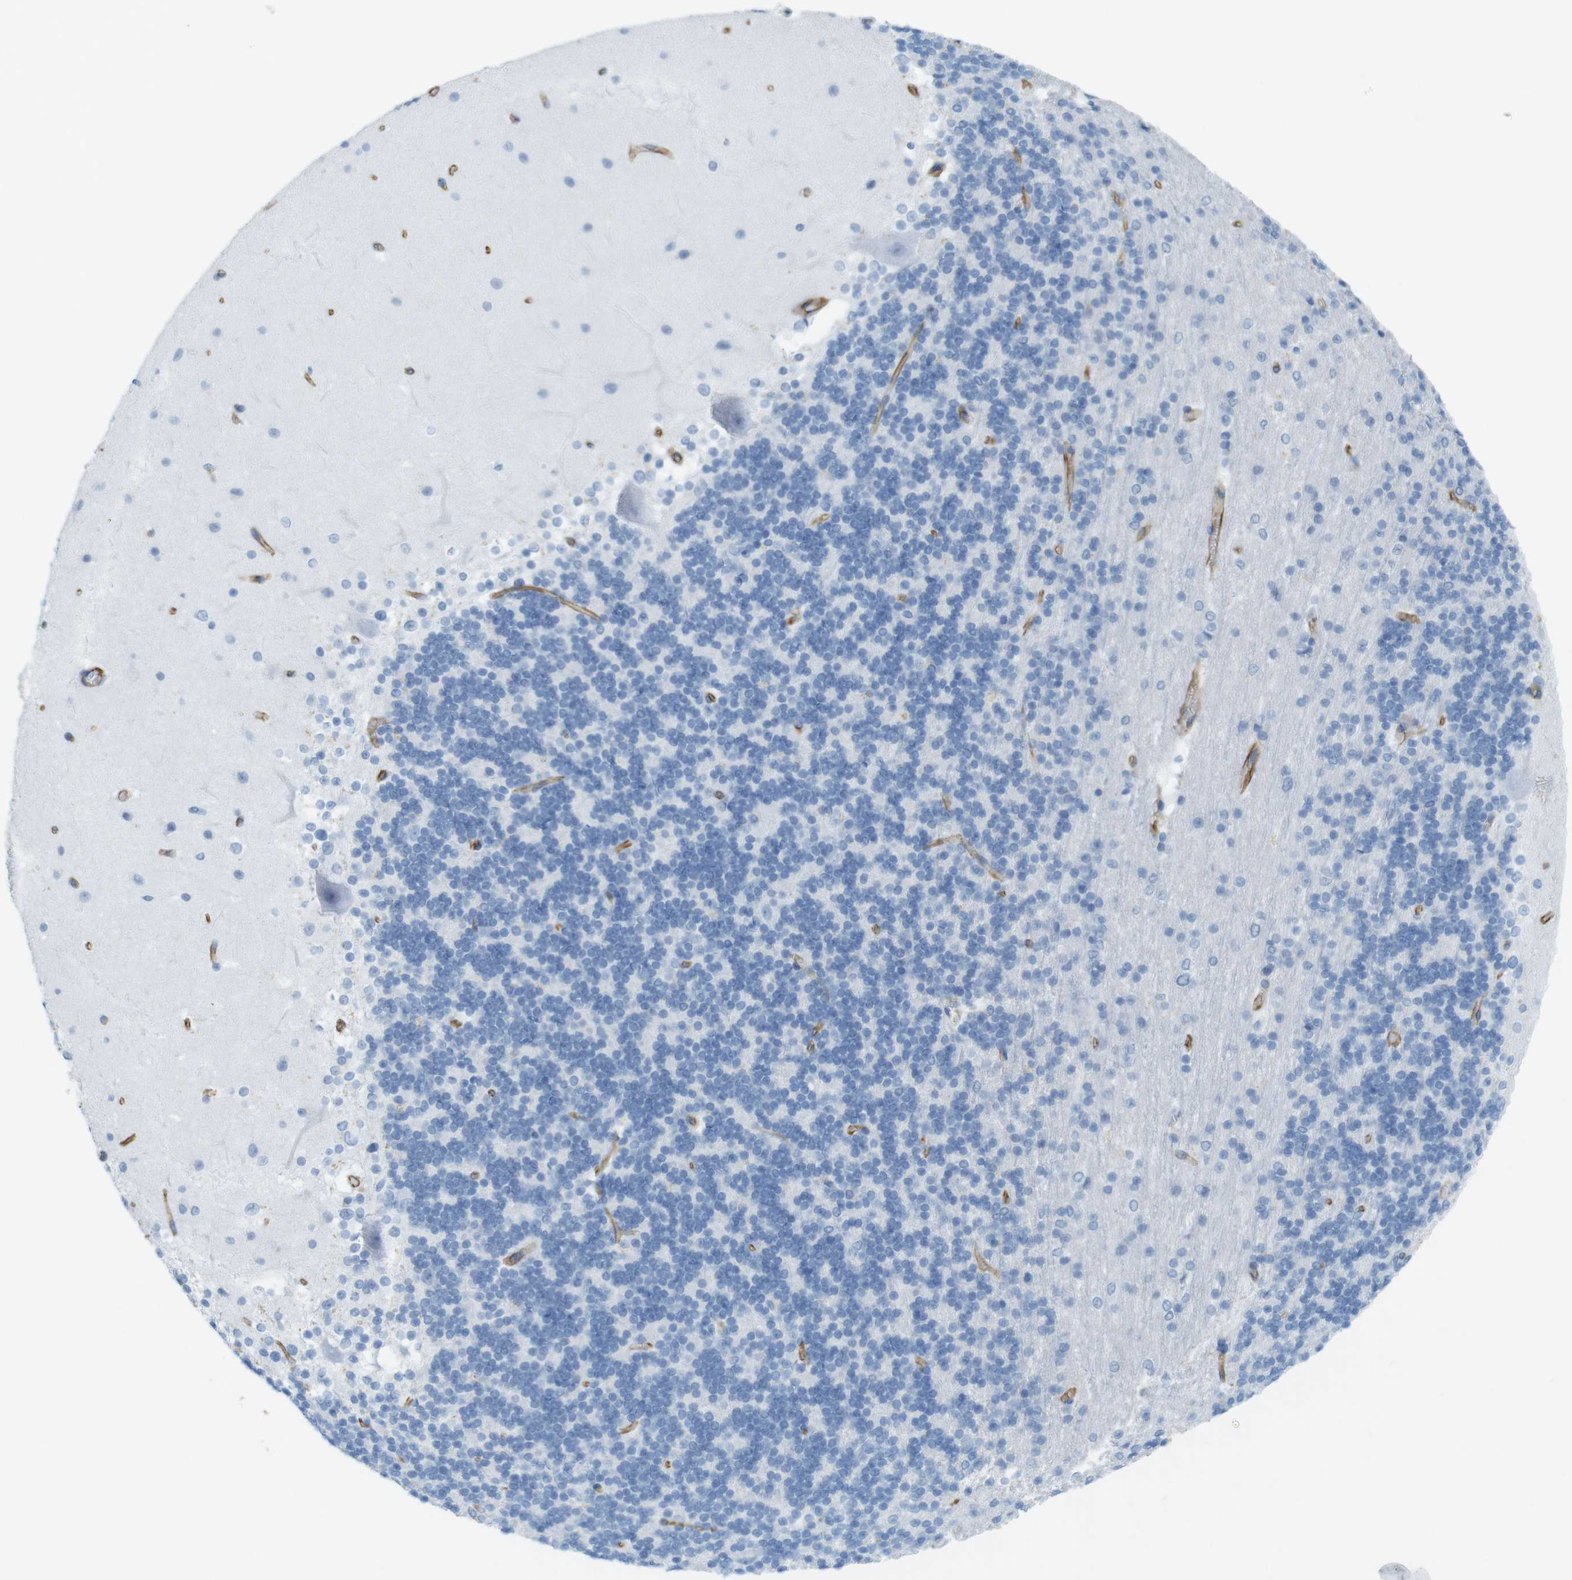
{"staining": {"intensity": "negative", "quantity": "none", "location": "none"}, "tissue": "cerebellum", "cell_type": "Cells in granular layer", "image_type": "normal", "snomed": [{"axis": "morphology", "description": "Normal tissue, NOS"}, {"axis": "topography", "description": "Cerebellum"}], "caption": "High magnification brightfield microscopy of normal cerebellum stained with DAB (brown) and counterstained with hematoxylin (blue): cells in granular layer show no significant staining.", "gene": "MS4A10", "patient": {"sex": "female", "age": 19}}